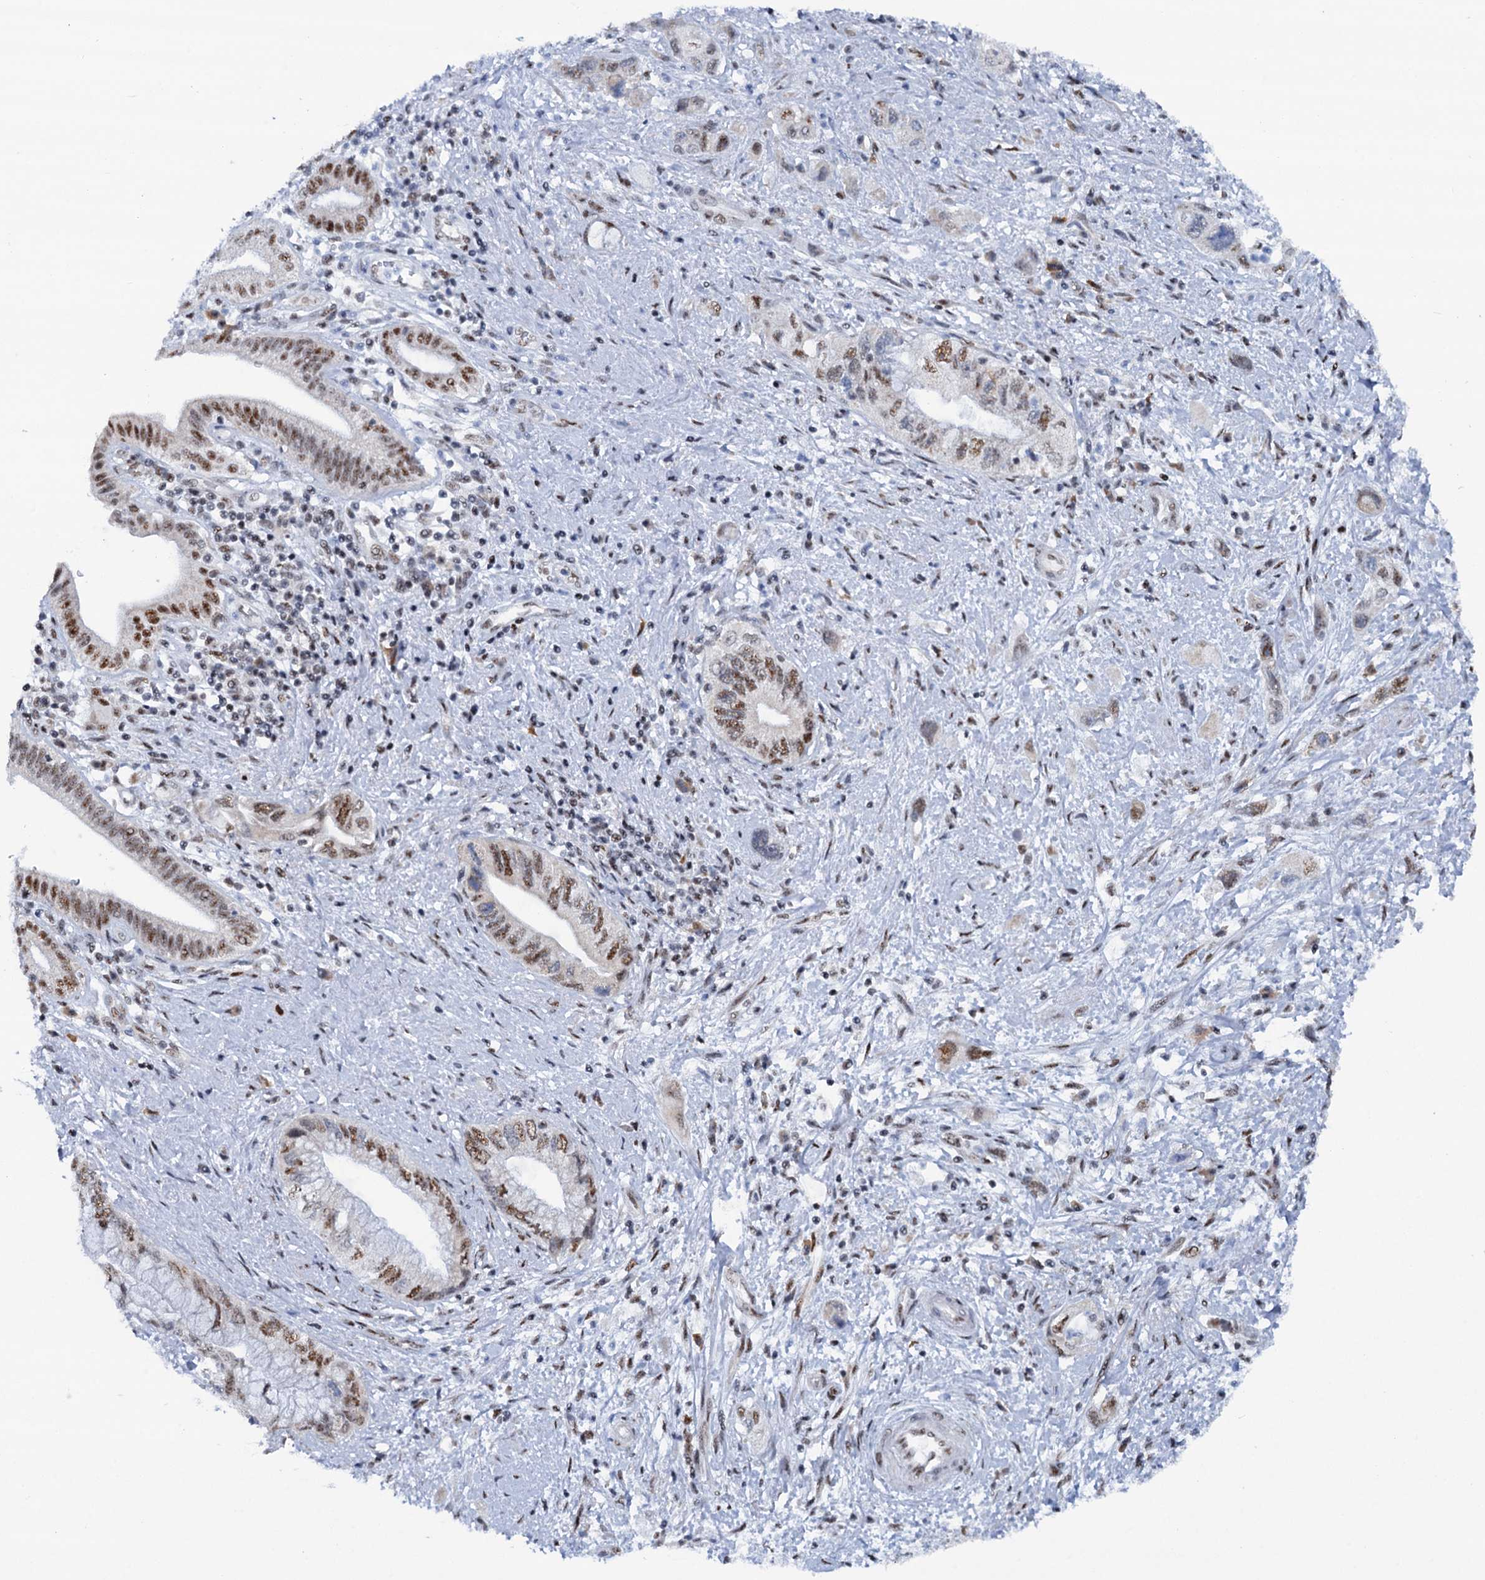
{"staining": {"intensity": "moderate", "quantity": ">75%", "location": "nuclear"}, "tissue": "pancreatic cancer", "cell_type": "Tumor cells", "image_type": "cancer", "snomed": [{"axis": "morphology", "description": "Adenocarcinoma, NOS"}, {"axis": "topography", "description": "Pancreas"}], "caption": "This is a photomicrograph of IHC staining of pancreatic cancer, which shows moderate positivity in the nuclear of tumor cells.", "gene": "SREK1", "patient": {"sex": "female", "age": 73}}